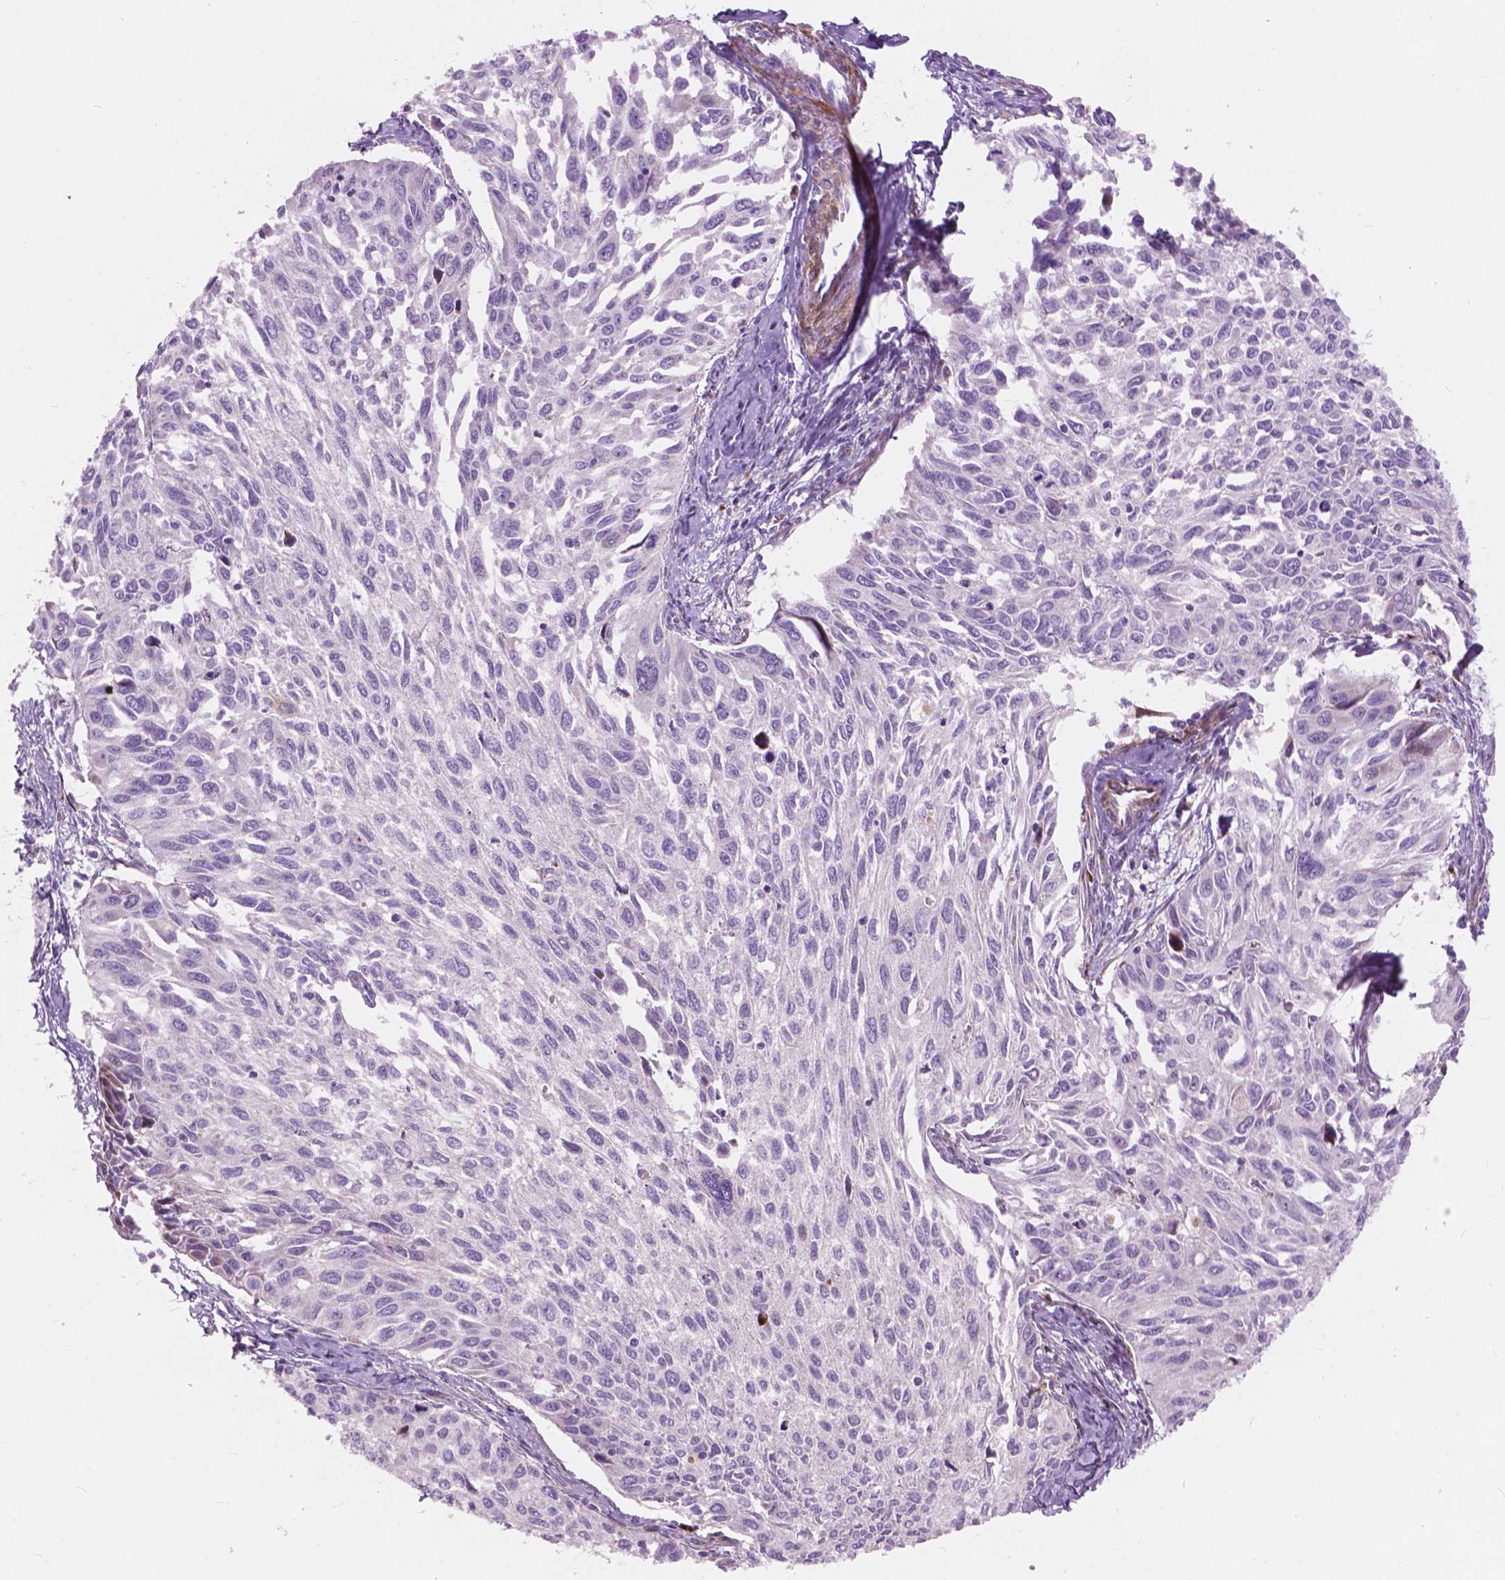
{"staining": {"intensity": "negative", "quantity": "none", "location": "none"}, "tissue": "cervical cancer", "cell_type": "Tumor cells", "image_type": "cancer", "snomed": [{"axis": "morphology", "description": "Squamous cell carcinoma, NOS"}, {"axis": "topography", "description": "Cervix"}], "caption": "Immunohistochemistry histopathology image of neoplastic tissue: human squamous cell carcinoma (cervical) stained with DAB displays no significant protein expression in tumor cells. Brightfield microscopy of immunohistochemistry stained with DAB (3,3'-diaminobenzidine) (brown) and hematoxylin (blue), captured at high magnification.", "gene": "MORN1", "patient": {"sex": "female", "age": 50}}